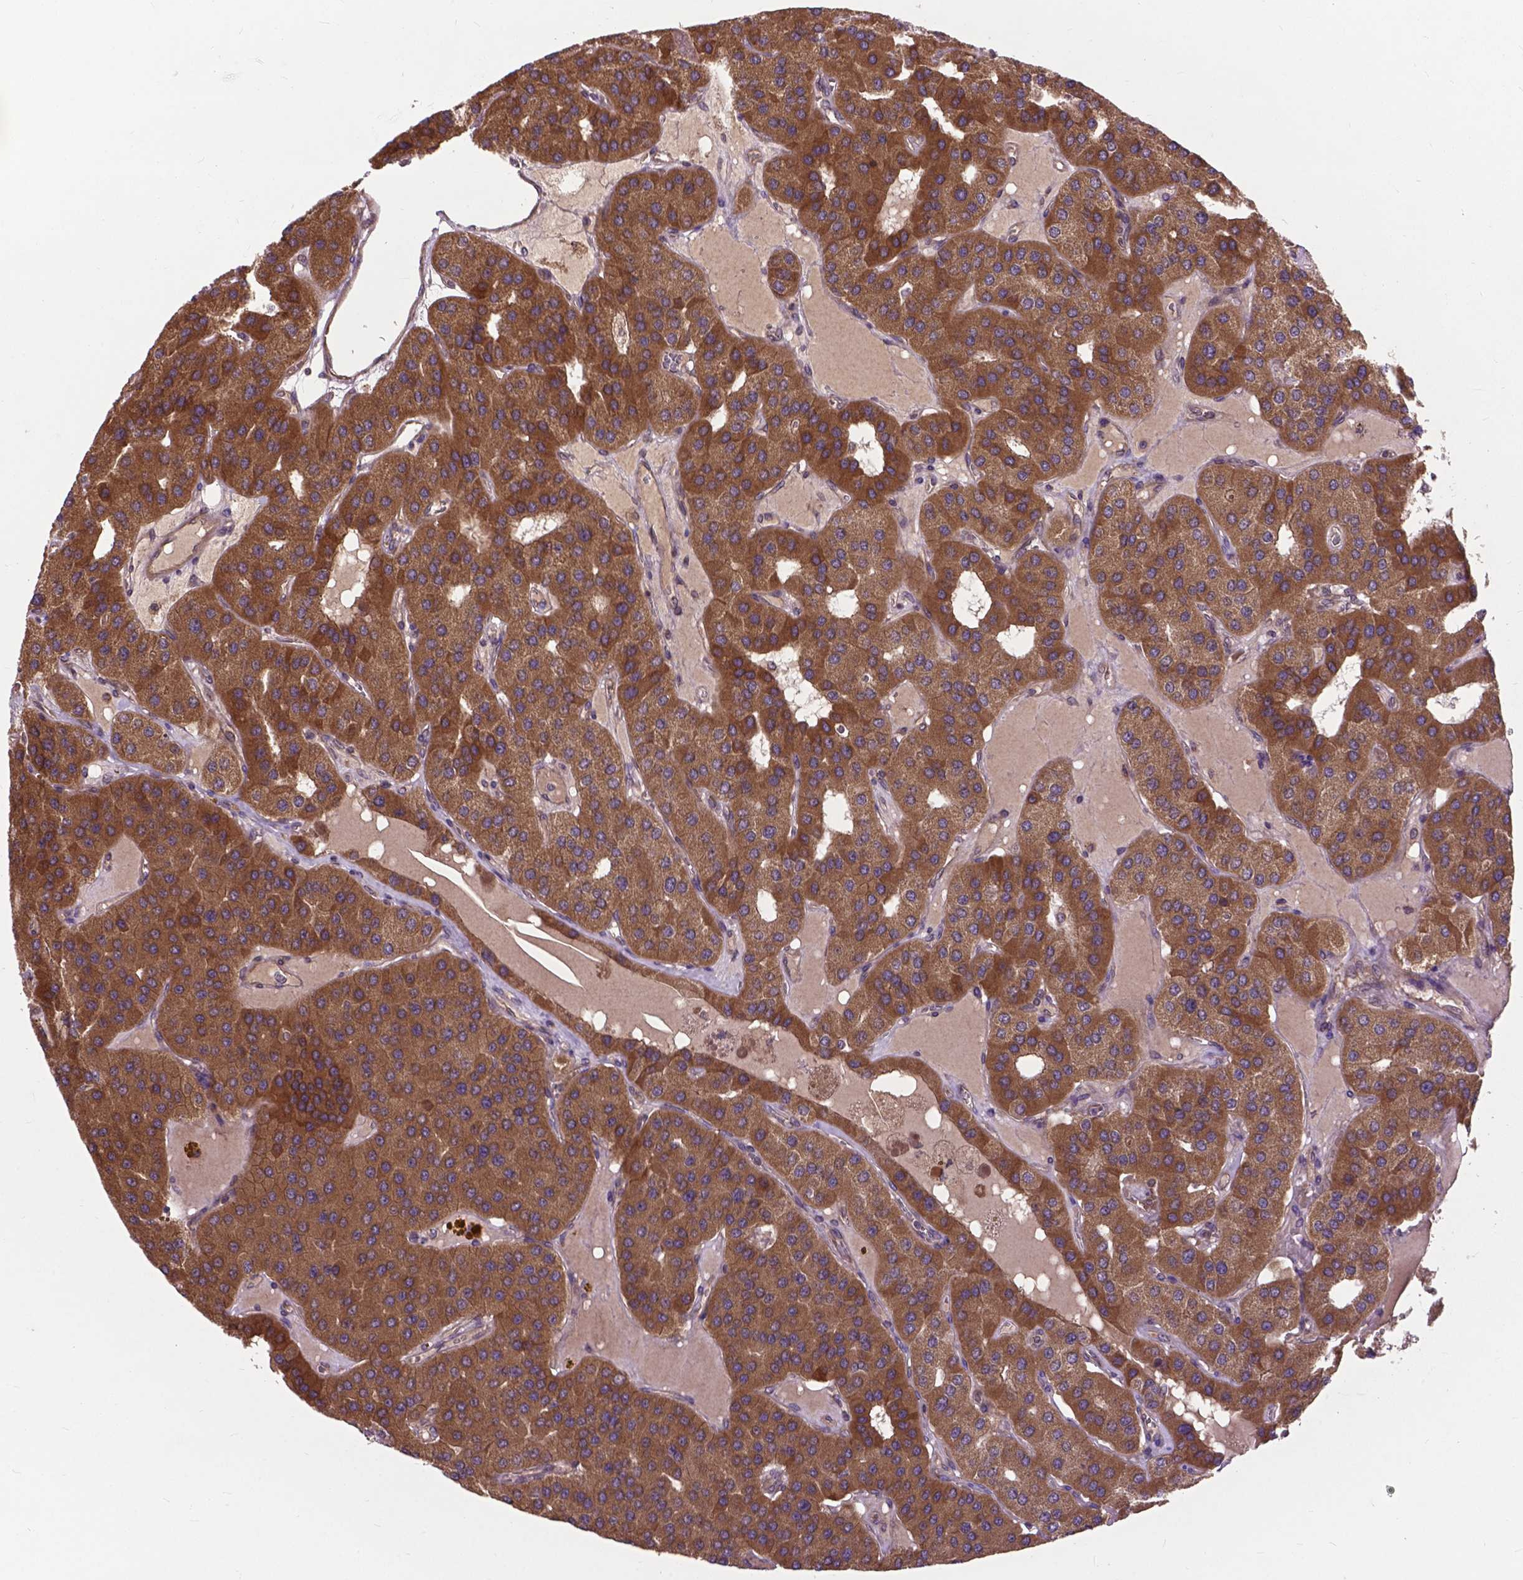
{"staining": {"intensity": "strong", "quantity": ">75%", "location": "cytoplasmic/membranous"}, "tissue": "parathyroid gland", "cell_type": "Glandular cells", "image_type": "normal", "snomed": [{"axis": "morphology", "description": "Normal tissue, NOS"}, {"axis": "morphology", "description": "Adenoma, NOS"}, {"axis": "topography", "description": "Parathyroid gland"}], "caption": "Immunohistochemistry histopathology image of benign human parathyroid gland stained for a protein (brown), which shows high levels of strong cytoplasmic/membranous expression in about >75% of glandular cells.", "gene": "ZNF616", "patient": {"sex": "female", "age": 86}}